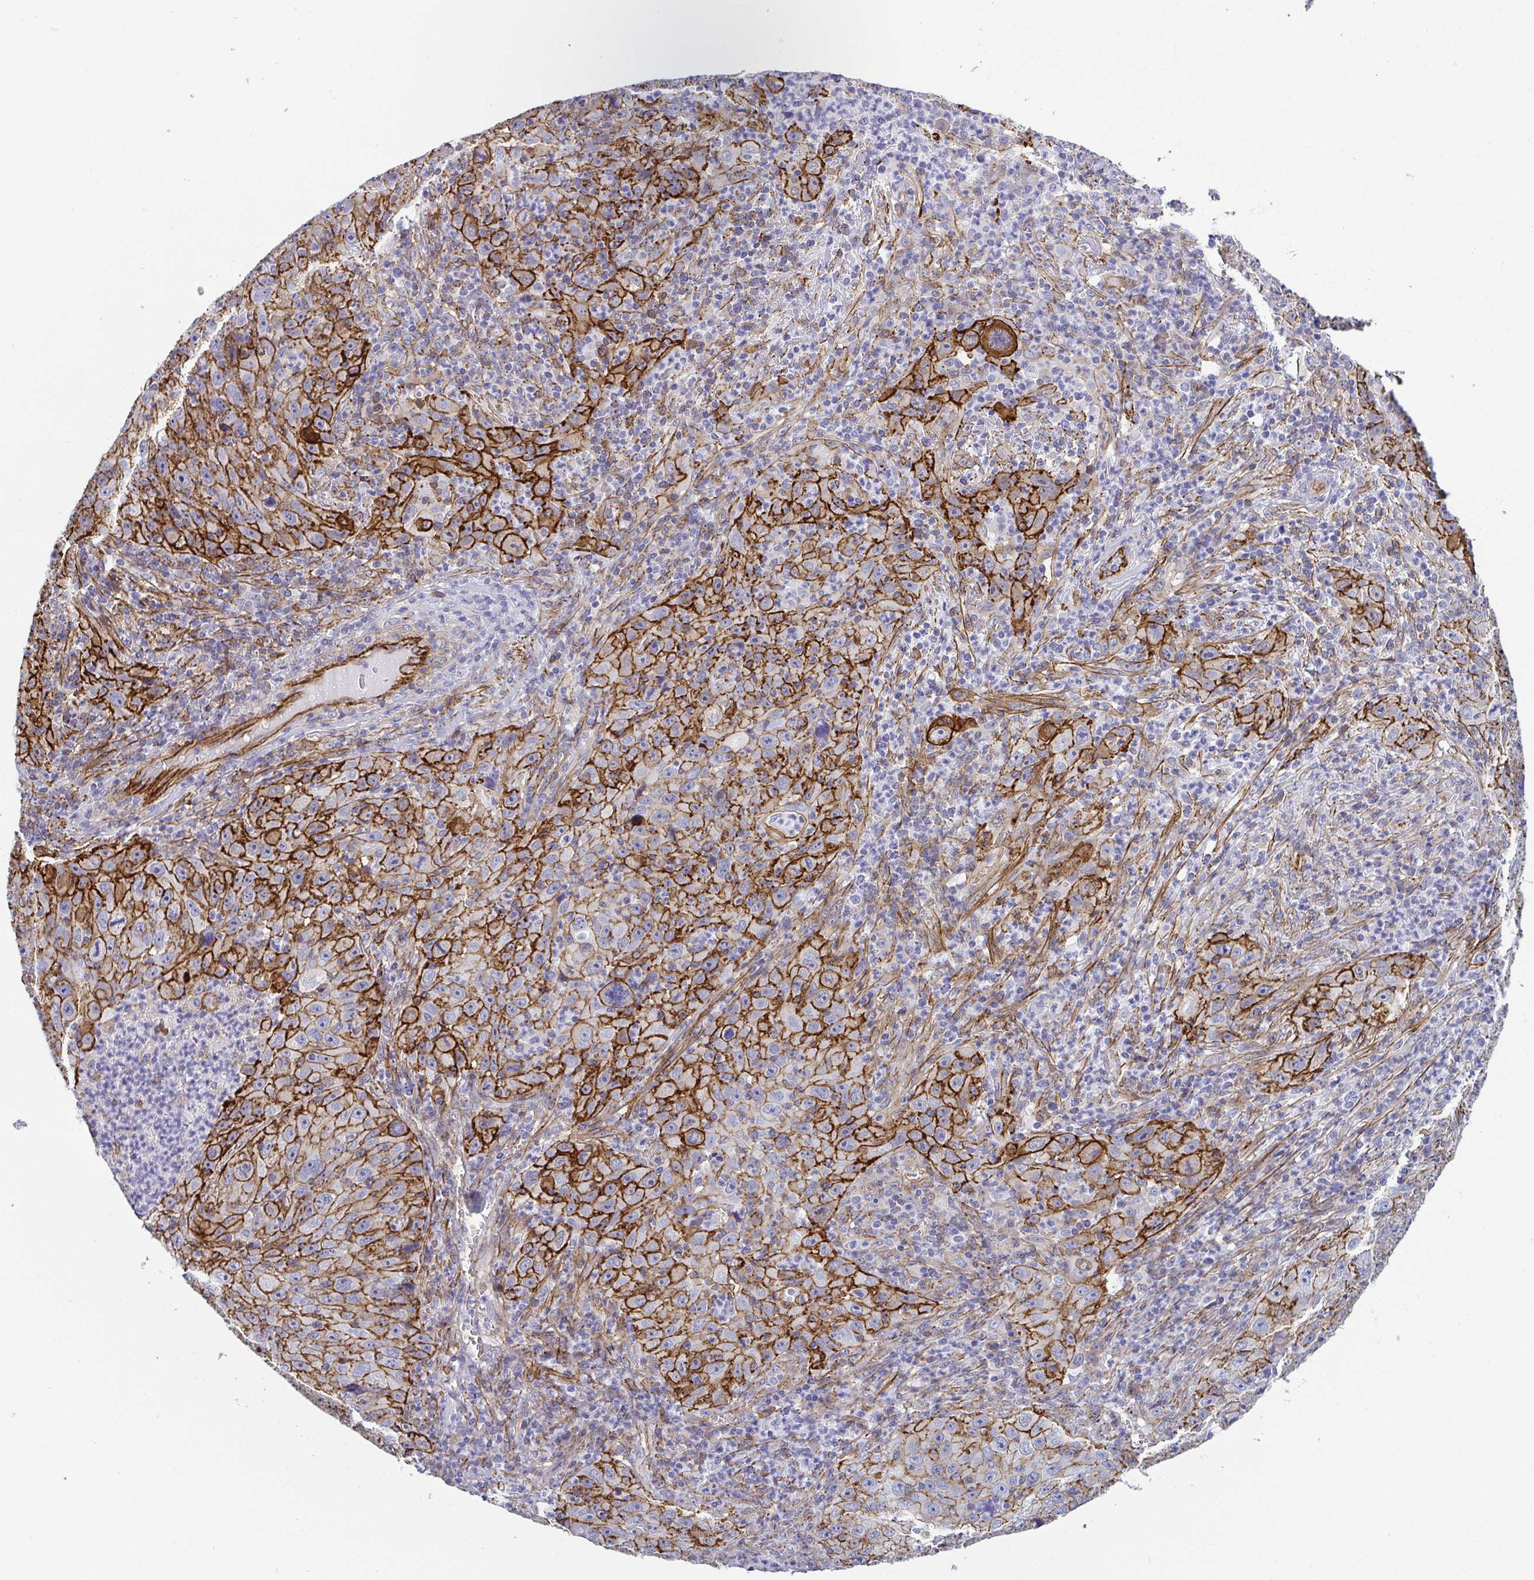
{"staining": {"intensity": "strong", "quantity": "25%-75%", "location": "cytoplasmic/membranous"}, "tissue": "lung cancer", "cell_type": "Tumor cells", "image_type": "cancer", "snomed": [{"axis": "morphology", "description": "Squamous cell carcinoma, NOS"}, {"axis": "topography", "description": "Lung"}], "caption": "Immunohistochemistry photomicrograph of squamous cell carcinoma (lung) stained for a protein (brown), which exhibits high levels of strong cytoplasmic/membranous staining in approximately 25%-75% of tumor cells.", "gene": "LIMA1", "patient": {"sex": "male", "age": 71}}